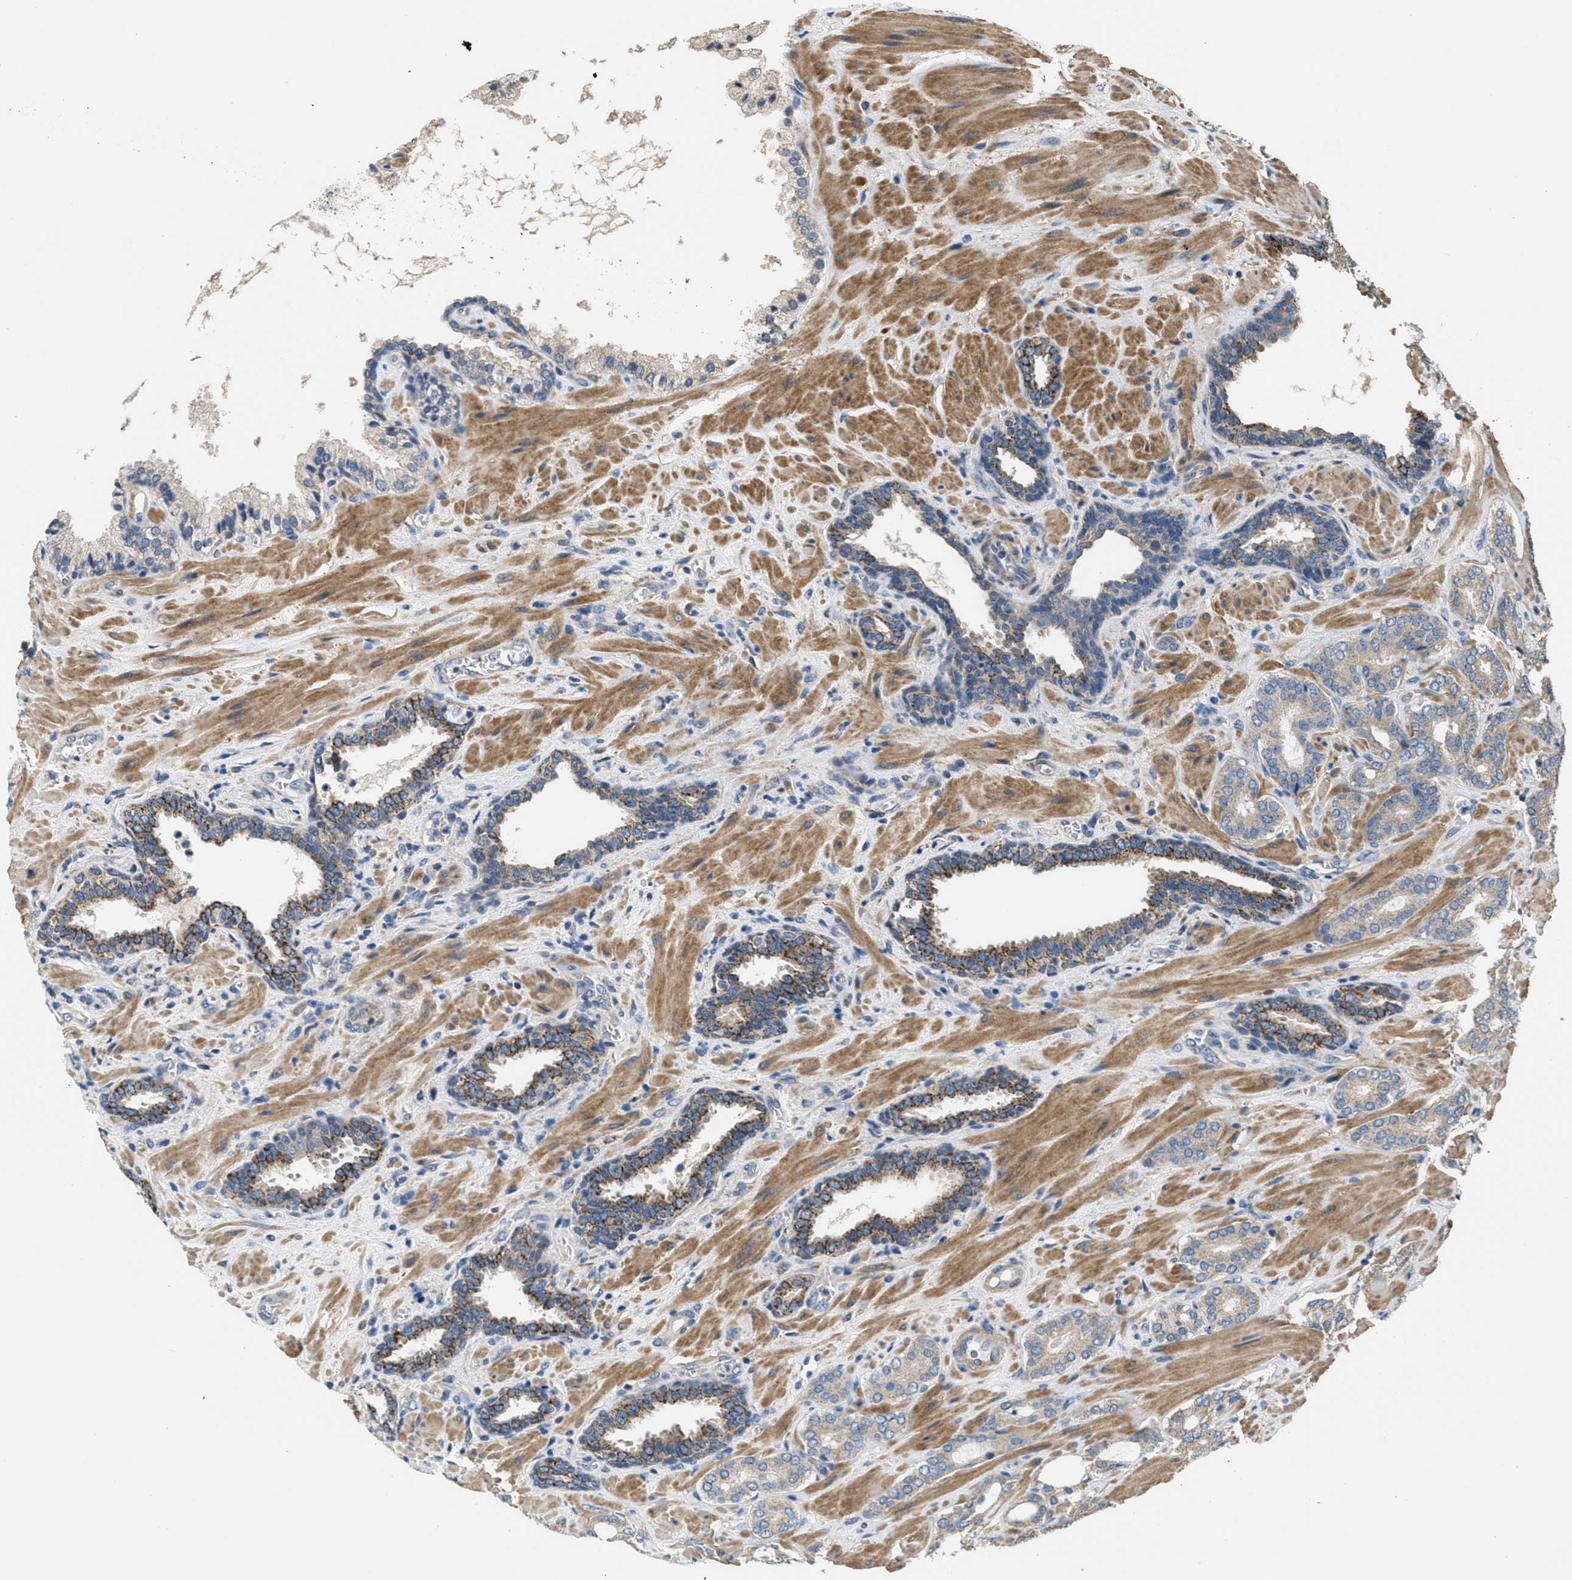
{"staining": {"intensity": "weak", "quantity": "<25%", "location": "cytoplasmic/membranous"}, "tissue": "prostate cancer", "cell_type": "Tumor cells", "image_type": "cancer", "snomed": [{"axis": "morphology", "description": "Adenocarcinoma, Low grade"}, {"axis": "topography", "description": "Prostate"}], "caption": "Protein analysis of prostate low-grade adenocarcinoma reveals no significant expression in tumor cells.", "gene": "THBS2", "patient": {"sex": "male", "age": 63}}